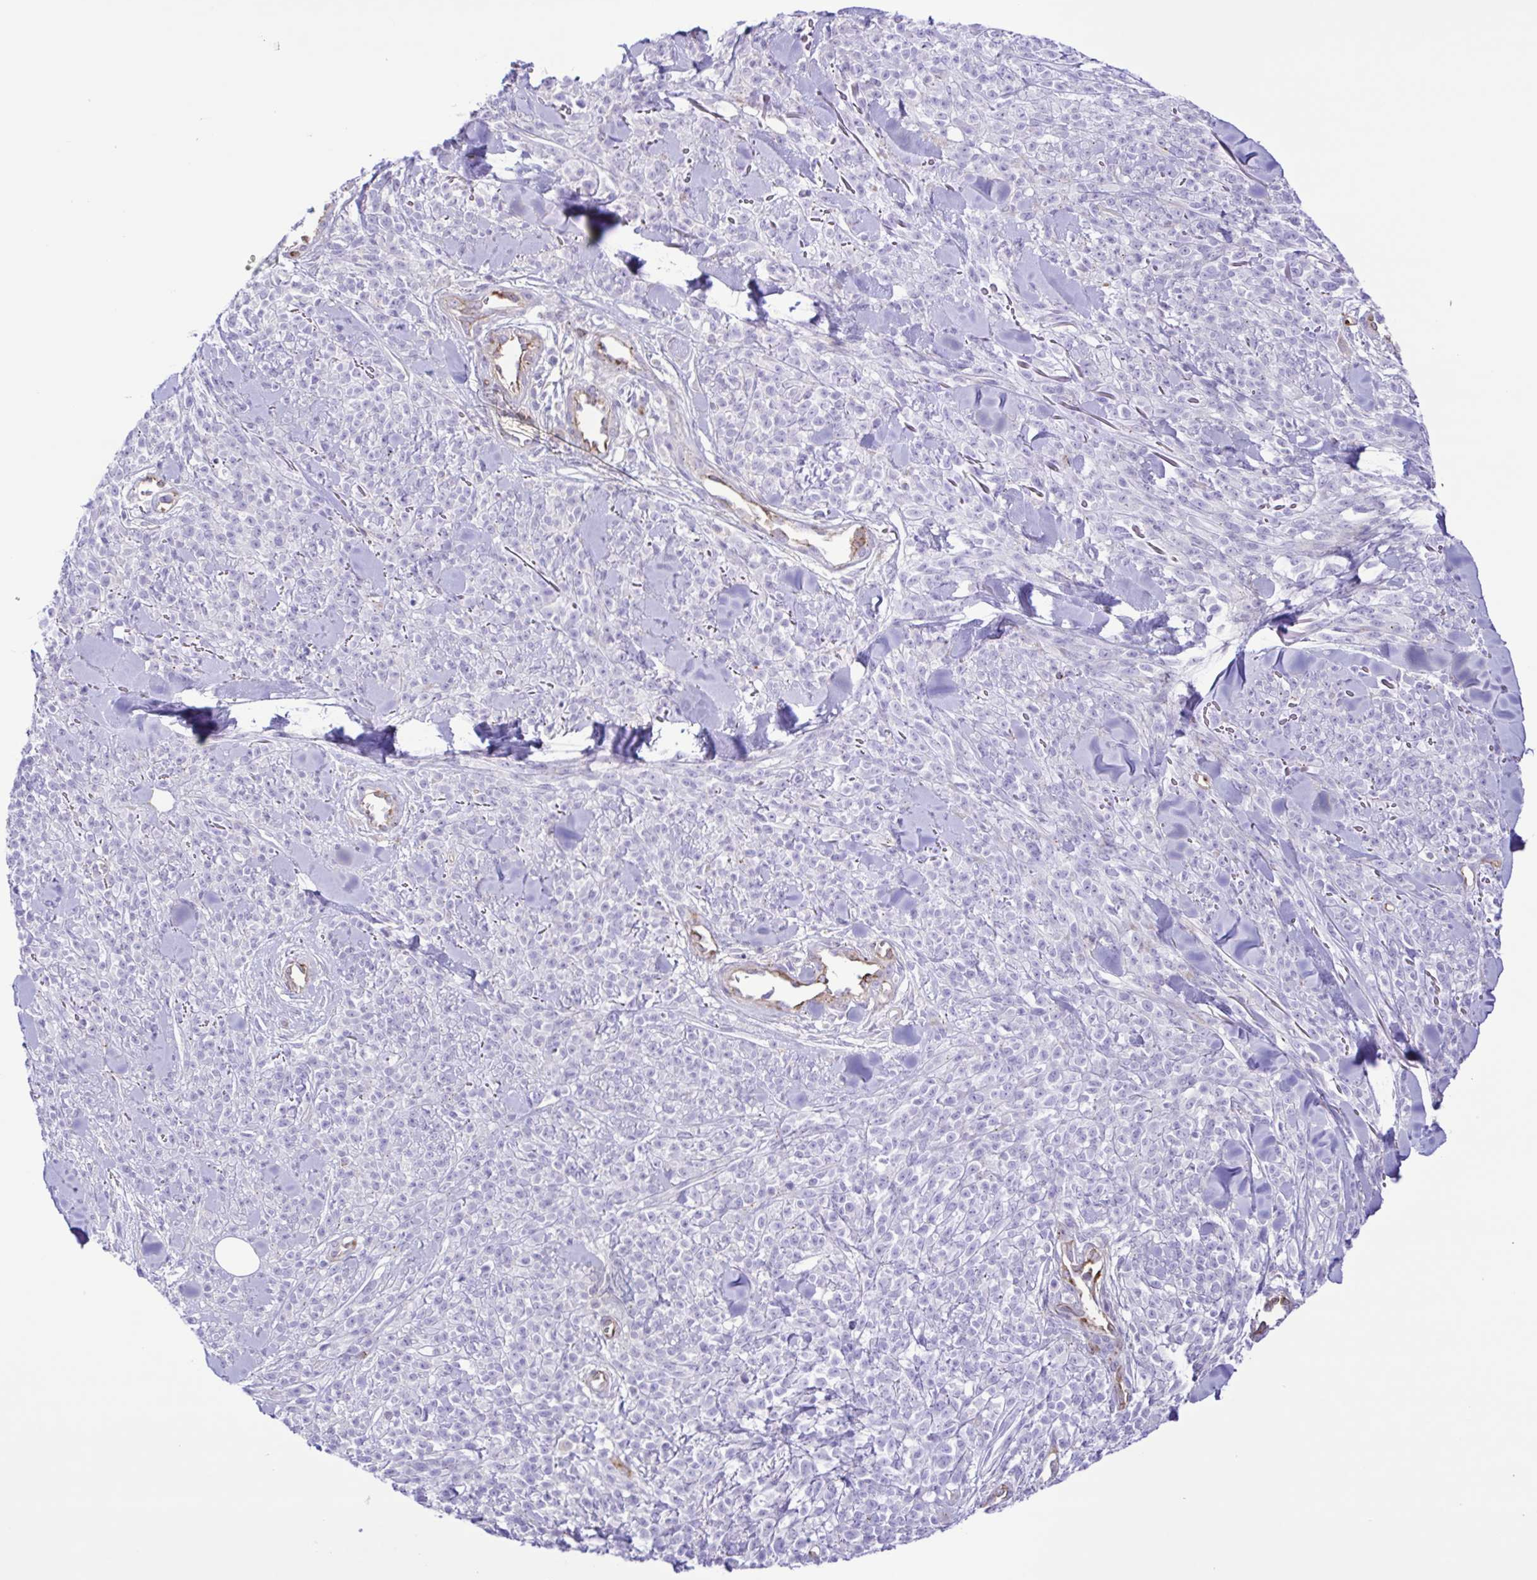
{"staining": {"intensity": "negative", "quantity": "none", "location": "none"}, "tissue": "melanoma", "cell_type": "Tumor cells", "image_type": "cancer", "snomed": [{"axis": "morphology", "description": "Malignant melanoma, NOS"}, {"axis": "topography", "description": "Skin"}, {"axis": "topography", "description": "Skin of trunk"}], "caption": "An immunohistochemistry (IHC) micrograph of malignant melanoma is shown. There is no staining in tumor cells of malignant melanoma.", "gene": "FLT1", "patient": {"sex": "male", "age": 74}}